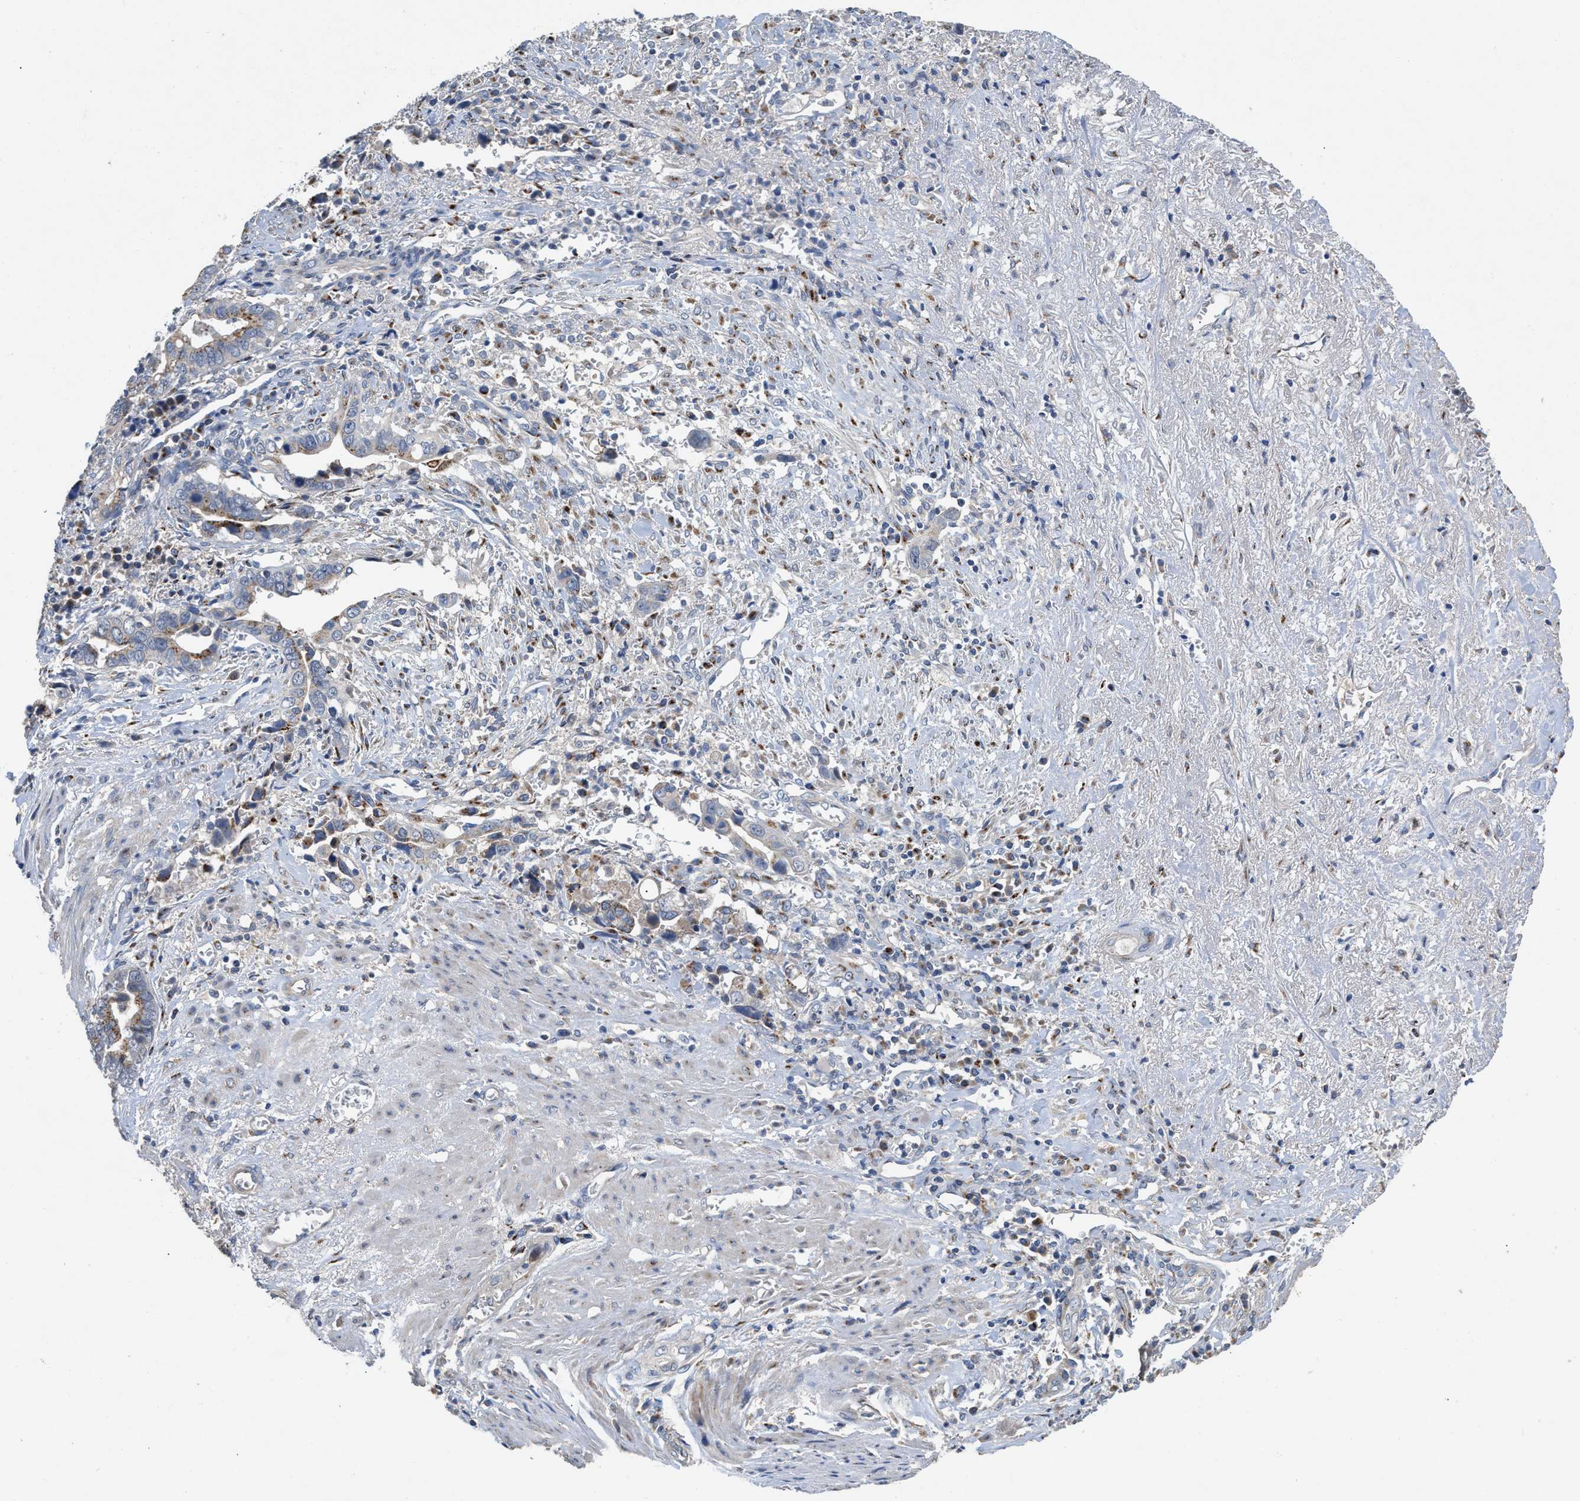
{"staining": {"intensity": "moderate", "quantity": "<25%", "location": "cytoplasmic/membranous"}, "tissue": "liver cancer", "cell_type": "Tumor cells", "image_type": "cancer", "snomed": [{"axis": "morphology", "description": "Cholangiocarcinoma"}, {"axis": "topography", "description": "Liver"}], "caption": "Liver cholangiocarcinoma tissue displays moderate cytoplasmic/membranous expression in approximately <25% of tumor cells, visualized by immunohistochemistry.", "gene": "SIK2", "patient": {"sex": "female", "age": 79}}